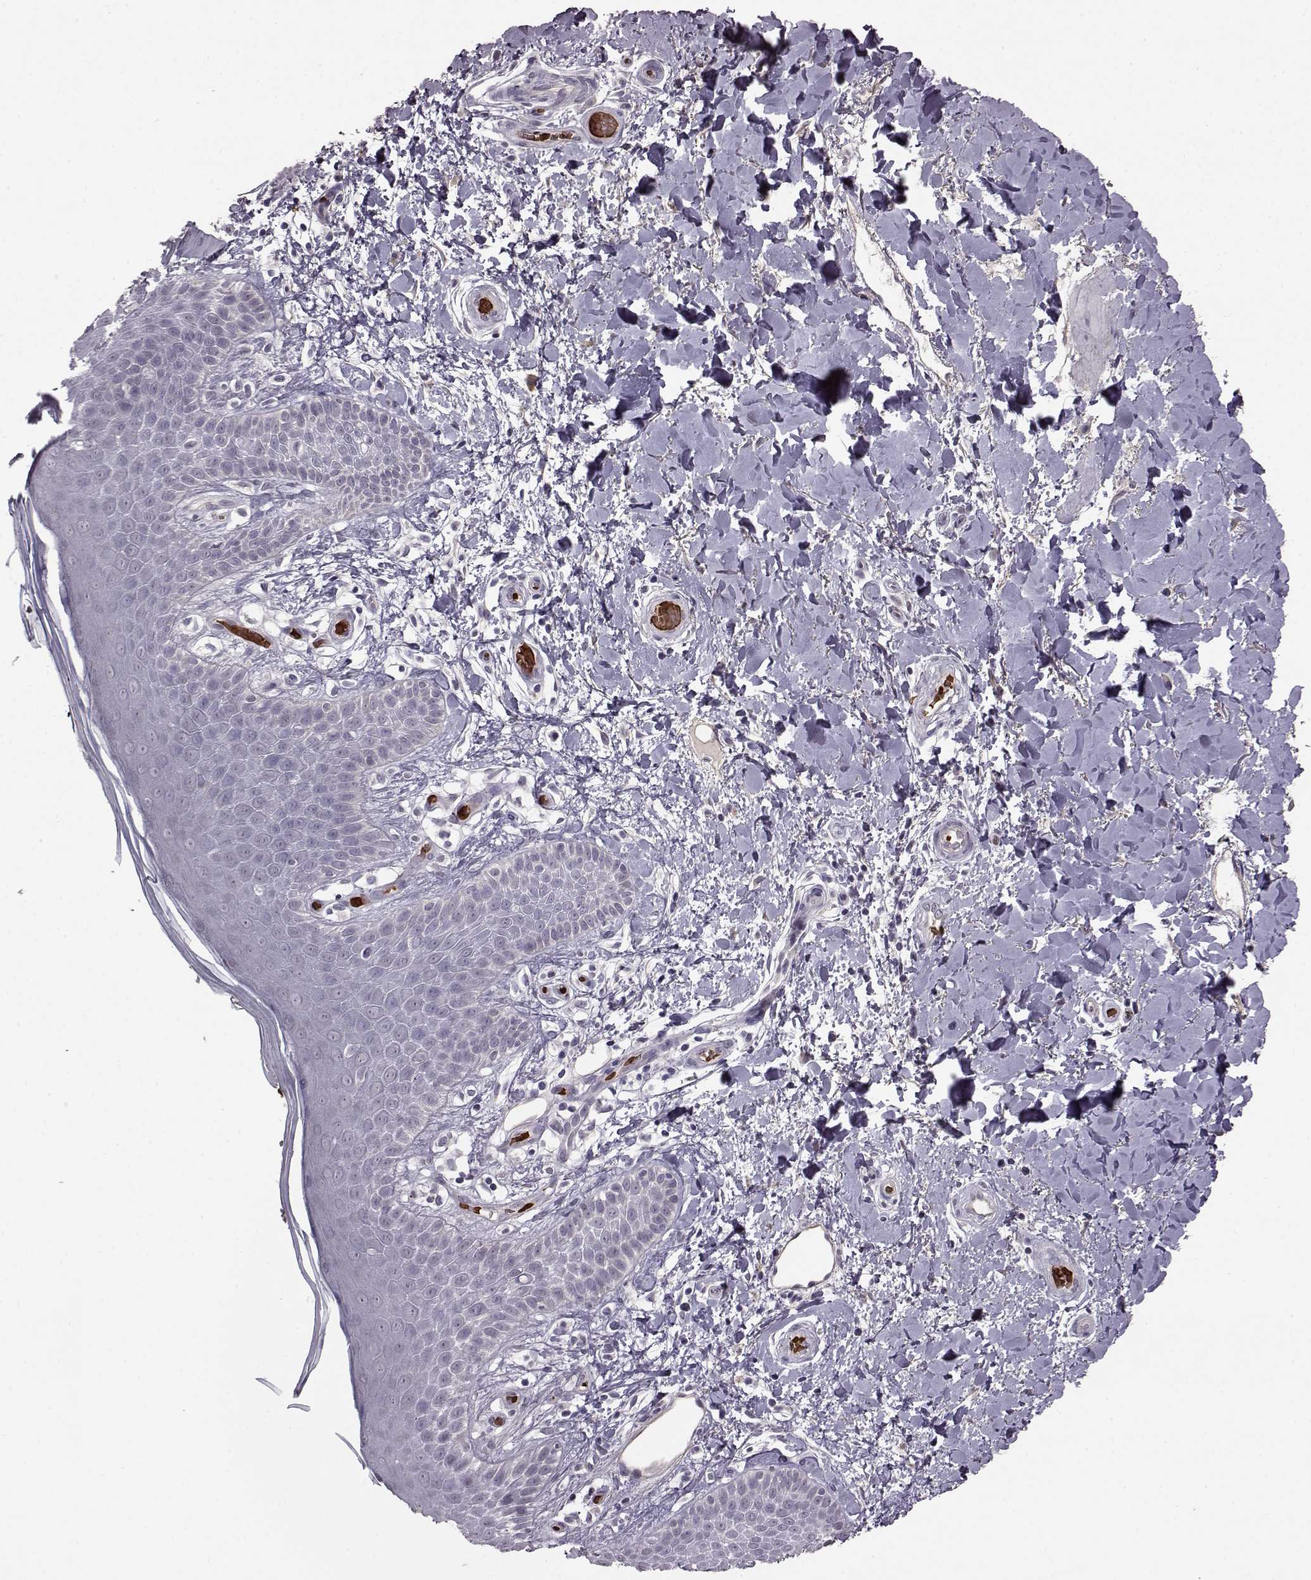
{"staining": {"intensity": "negative", "quantity": "none", "location": "none"}, "tissue": "skin", "cell_type": "Epidermal cells", "image_type": "normal", "snomed": [{"axis": "morphology", "description": "Normal tissue, NOS"}, {"axis": "topography", "description": "Anal"}], "caption": "Immunohistochemistry (IHC) of normal human skin demonstrates no staining in epidermal cells.", "gene": "PROP1", "patient": {"sex": "male", "age": 36}}